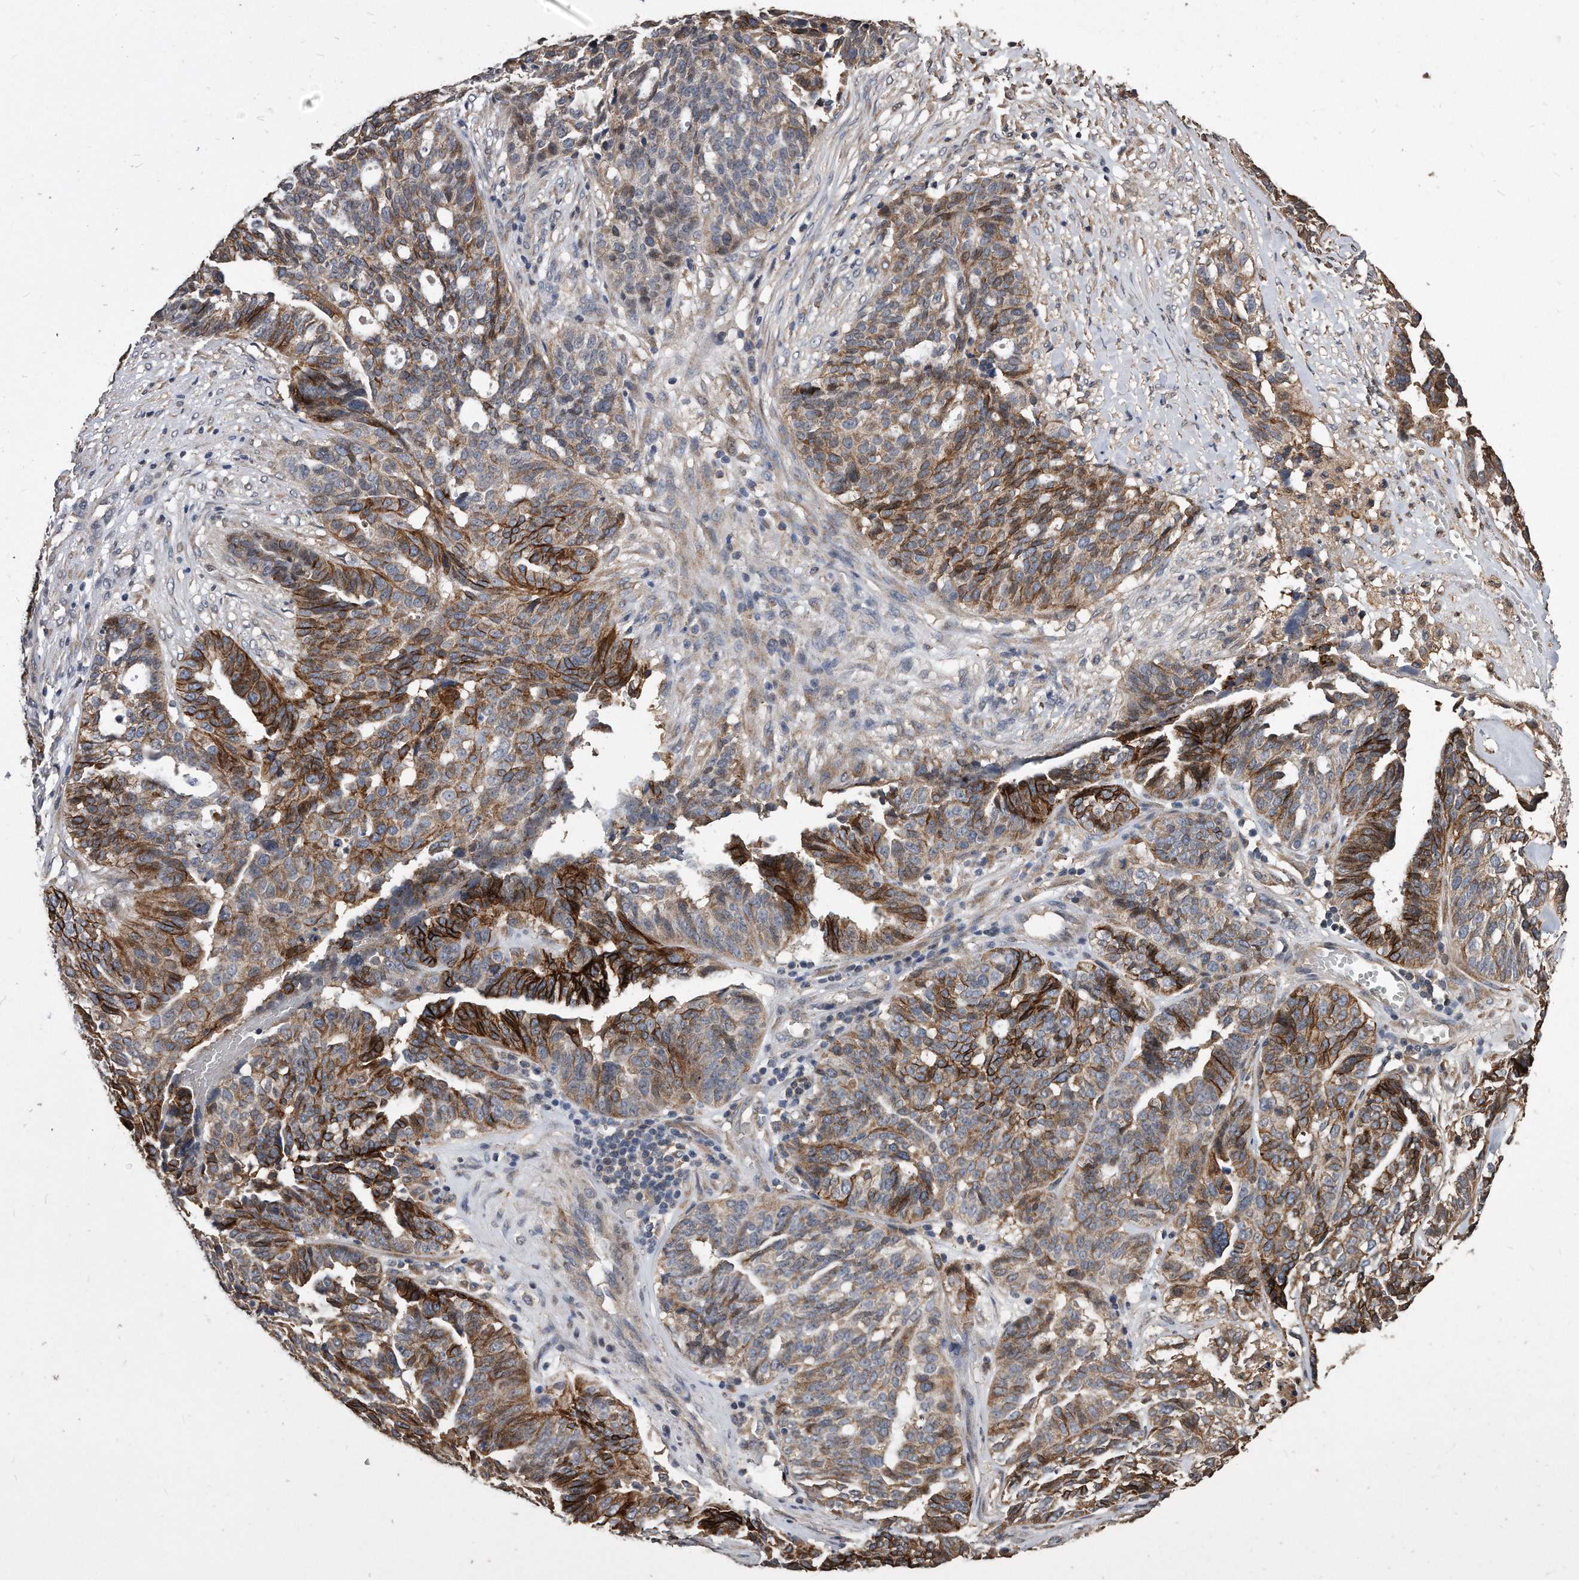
{"staining": {"intensity": "strong", "quantity": ">75%", "location": "cytoplasmic/membranous"}, "tissue": "ovarian cancer", "cell_type": "Tumor cells", "image_type": "cancer", "snomed": [{"axis": "morphology", "description": "Cystadenocarcinoma, serous, NOS"}, {"axis": "topography", "description": "Ovary"}], "caption": "The image demonstrates staining of ovarian cancer, revealing strong cytoplasmic/membranous protein positivity (brown color) within tumor cells. (brown staining indicates protein expression, while blue staining denotes nuclei).", "gene": "IL20RA", "patient": {"sex": "female", "age": 59}}